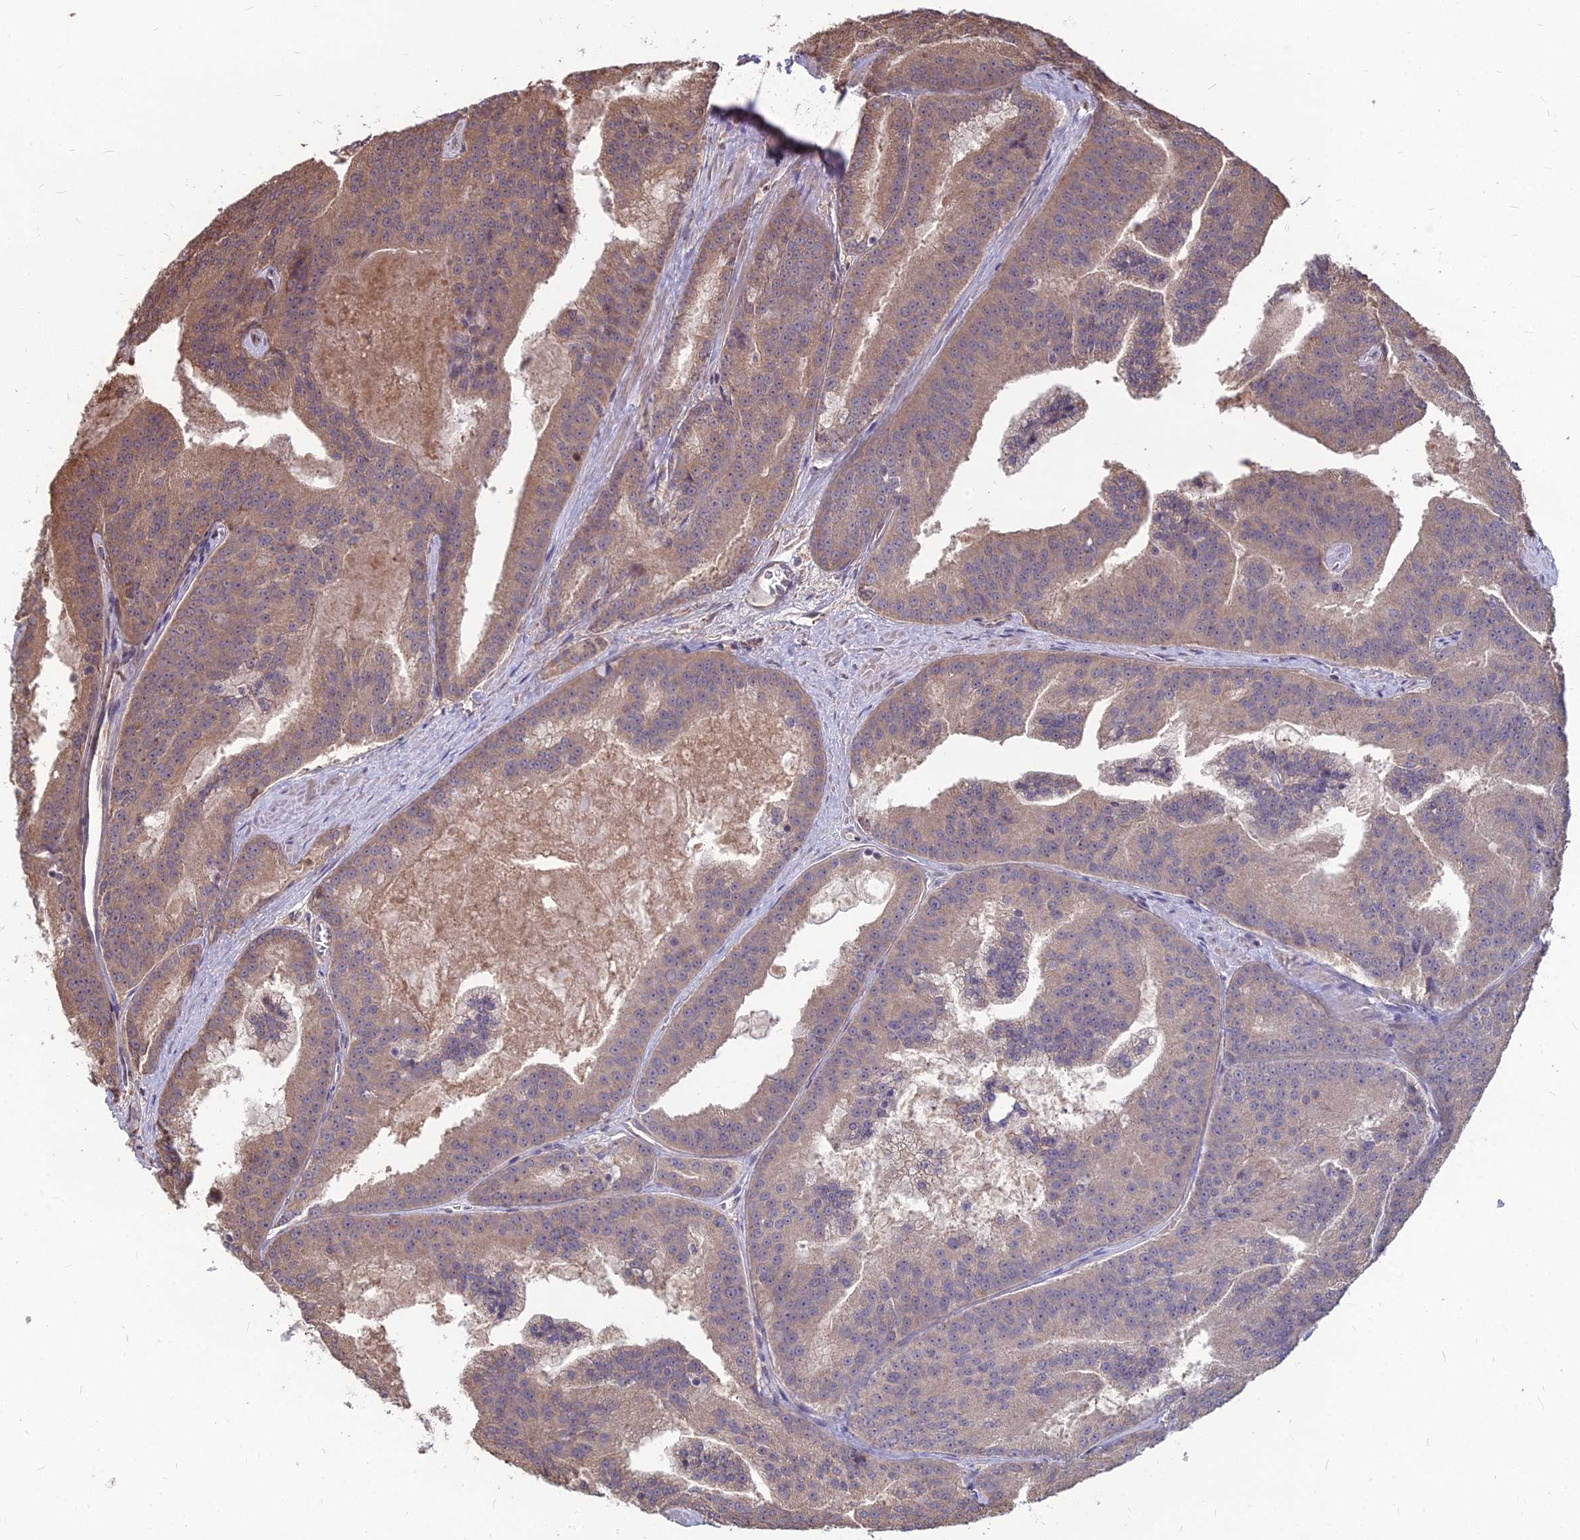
{"staining": {"intensity": "moderate", "quantity": "25%-75%", "location": "cytoplasmic/membranous"}, "tissue": "prostate cancer", "cell_type": "Tumor cells", "image_type": "cancer", "snomed": [{"axis": "morphology", "description": "Adenocarcinoma, High grade"}, {"axis": "topography", "description": "Prostate"}], "caption": "Immunohistochemistry (IHC) micrograph of human prostate cancer (high-grade adenocarcinoma) stained for a protein (brown), which shows medium levels of moderate cytoplasmic/membranous positivity in approximately 25%-75% of tumor cells.", "gene": "LSM6", "patient": {"sex": "male", "age": 61}}